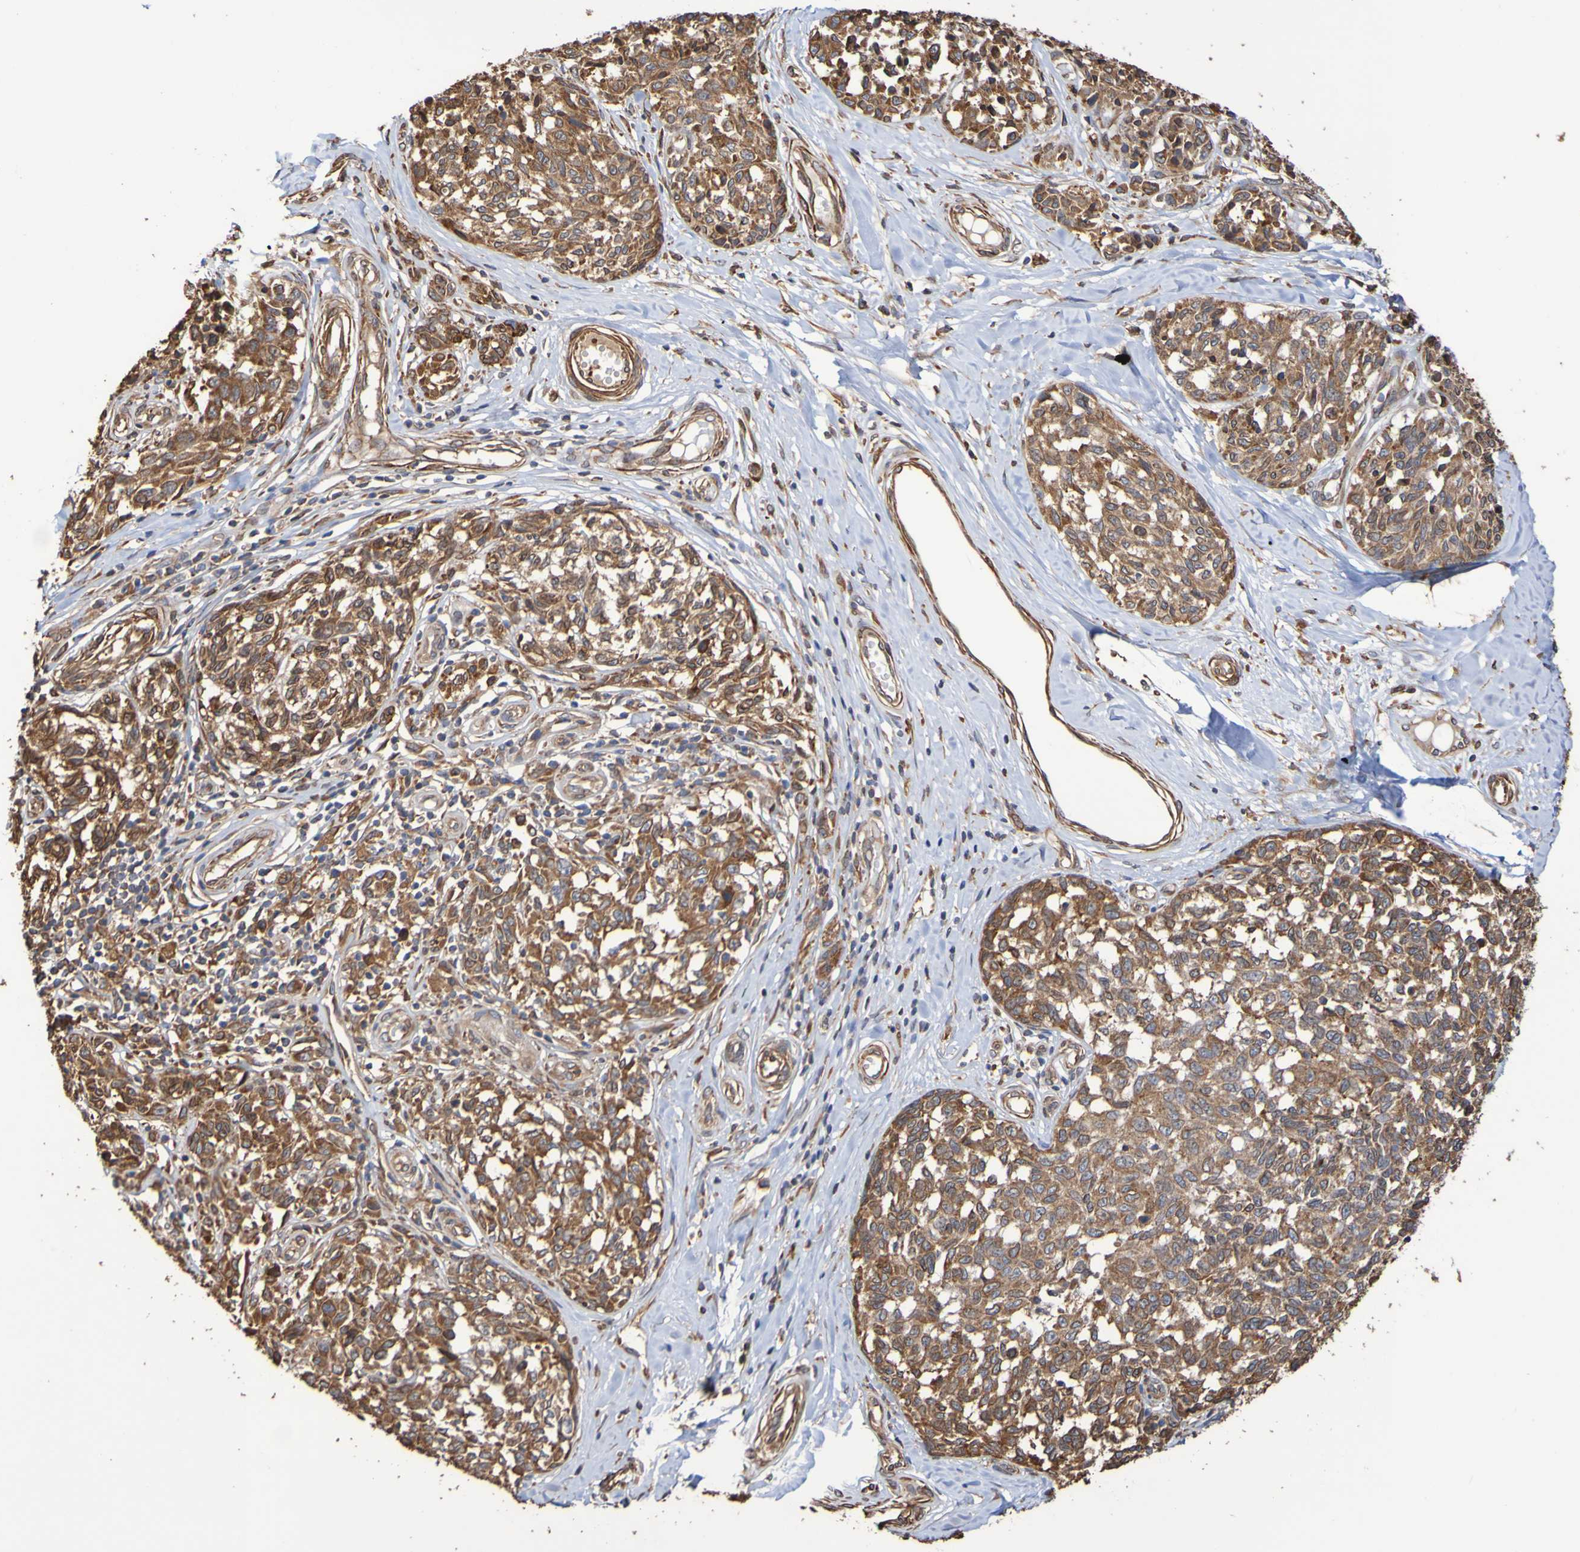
{"staining": {"intensity": "moderate", "quantity": ">75%", "location": "cytoplasmic/membranous"}, "tissue": "melanoma", "cell_type": "Tumor cells", "image_type": "cancer", "snomed": [{"axis": "morphology", "description": "Malignant melanoma, NOS"}, {"axis": "topography", "description": "Skin"}], "caption": "Melanoma stained with DAB (3,3'-diaminobenzidine) IHC displays medium levels of moderate cytoplasmic/membranous staining in about >75% of tumor cells. (Stains: DAB in brown, nuclei in blue, Microscopy: brightfield microscopy at high magnification).", "gene": "RAB11A", "patient": {"sex": "female", "age": 64}}